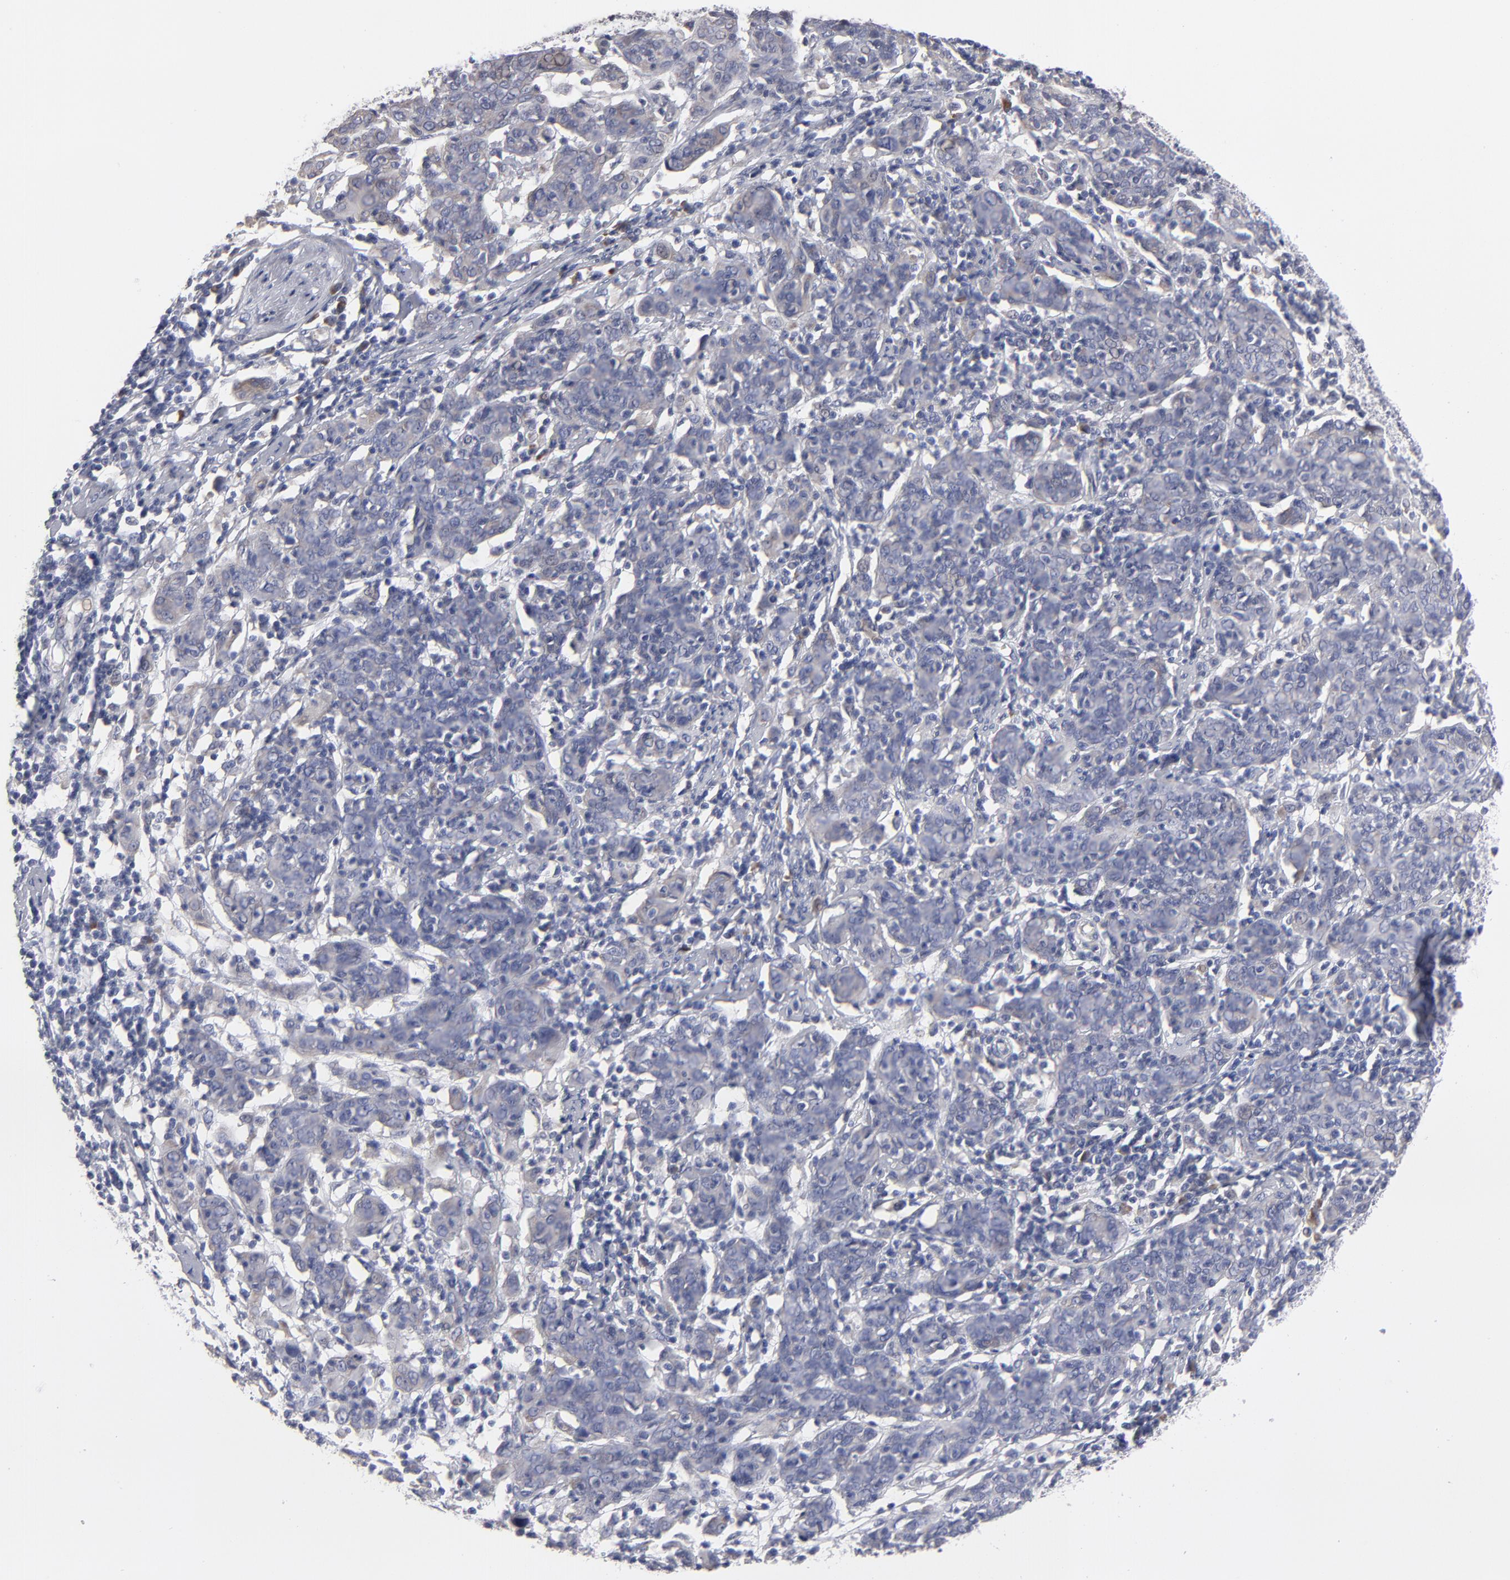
{"staining": {"intensity": "weak", "quantity": "25%-75%", "location": "cytoplasmic/membranous"}, "tissue": "cervical cancer", "cell_type": "Tumor cells", "image_type": "cancer", "snomed": [{"axis": "morphology", "description": "Normal tissue, NOS"}, {"axis": "morphology", "description": "Squamous cell carcinoma, NOS"}, {"axis": "topography", "description": "Cervix"}], "caption": "Protein analysis of cervical squamous cell carcinoma tissue demonstrates weak cytoplasmic/membranous expression in approximately 25%-75% of tumor cells.", "gene": "CCDC80", "patient": {"sex": "female", "age": 67}}